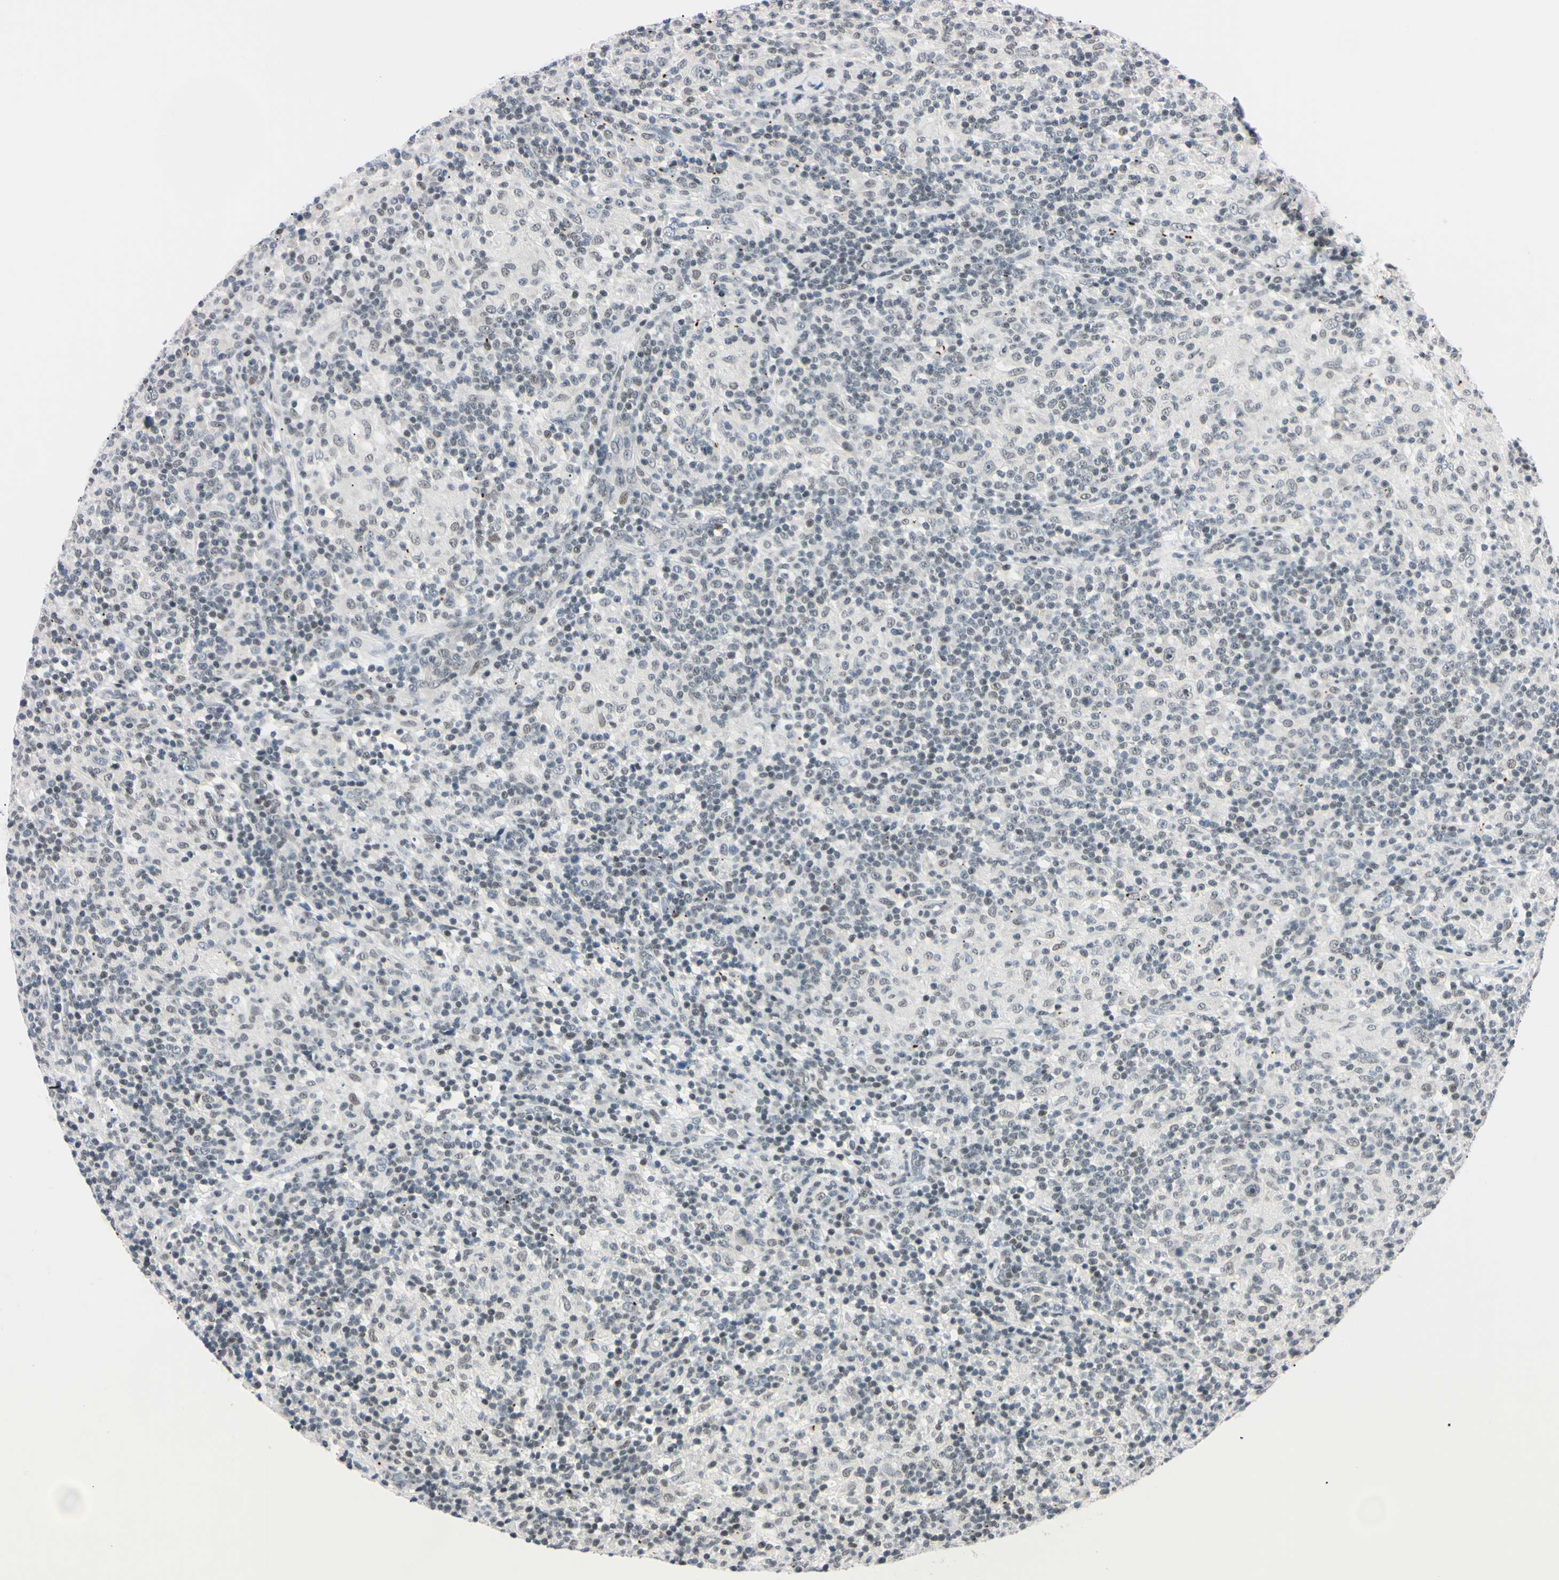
{"staining": {"intensity": "negative", "quantity": "none", "location": "none"}, "tissue": "lymphoma", "cell_type": "Tumor cells", "image_type": "cancer", "snomed": [{"axis": "morphology", "description": "Hodgkin's disease, NOS"}, {"axis": "topography", "description": "Lymph node"}], "caption": "There is no significant staining in tumor cells of Hodgkin's disease. (DAB (3,3'-diaminobenzidine) immunohistochemistry (IHC), high magnification).", "gene": "C1orf174", "patient": {"sex": "male", "age": 70}}